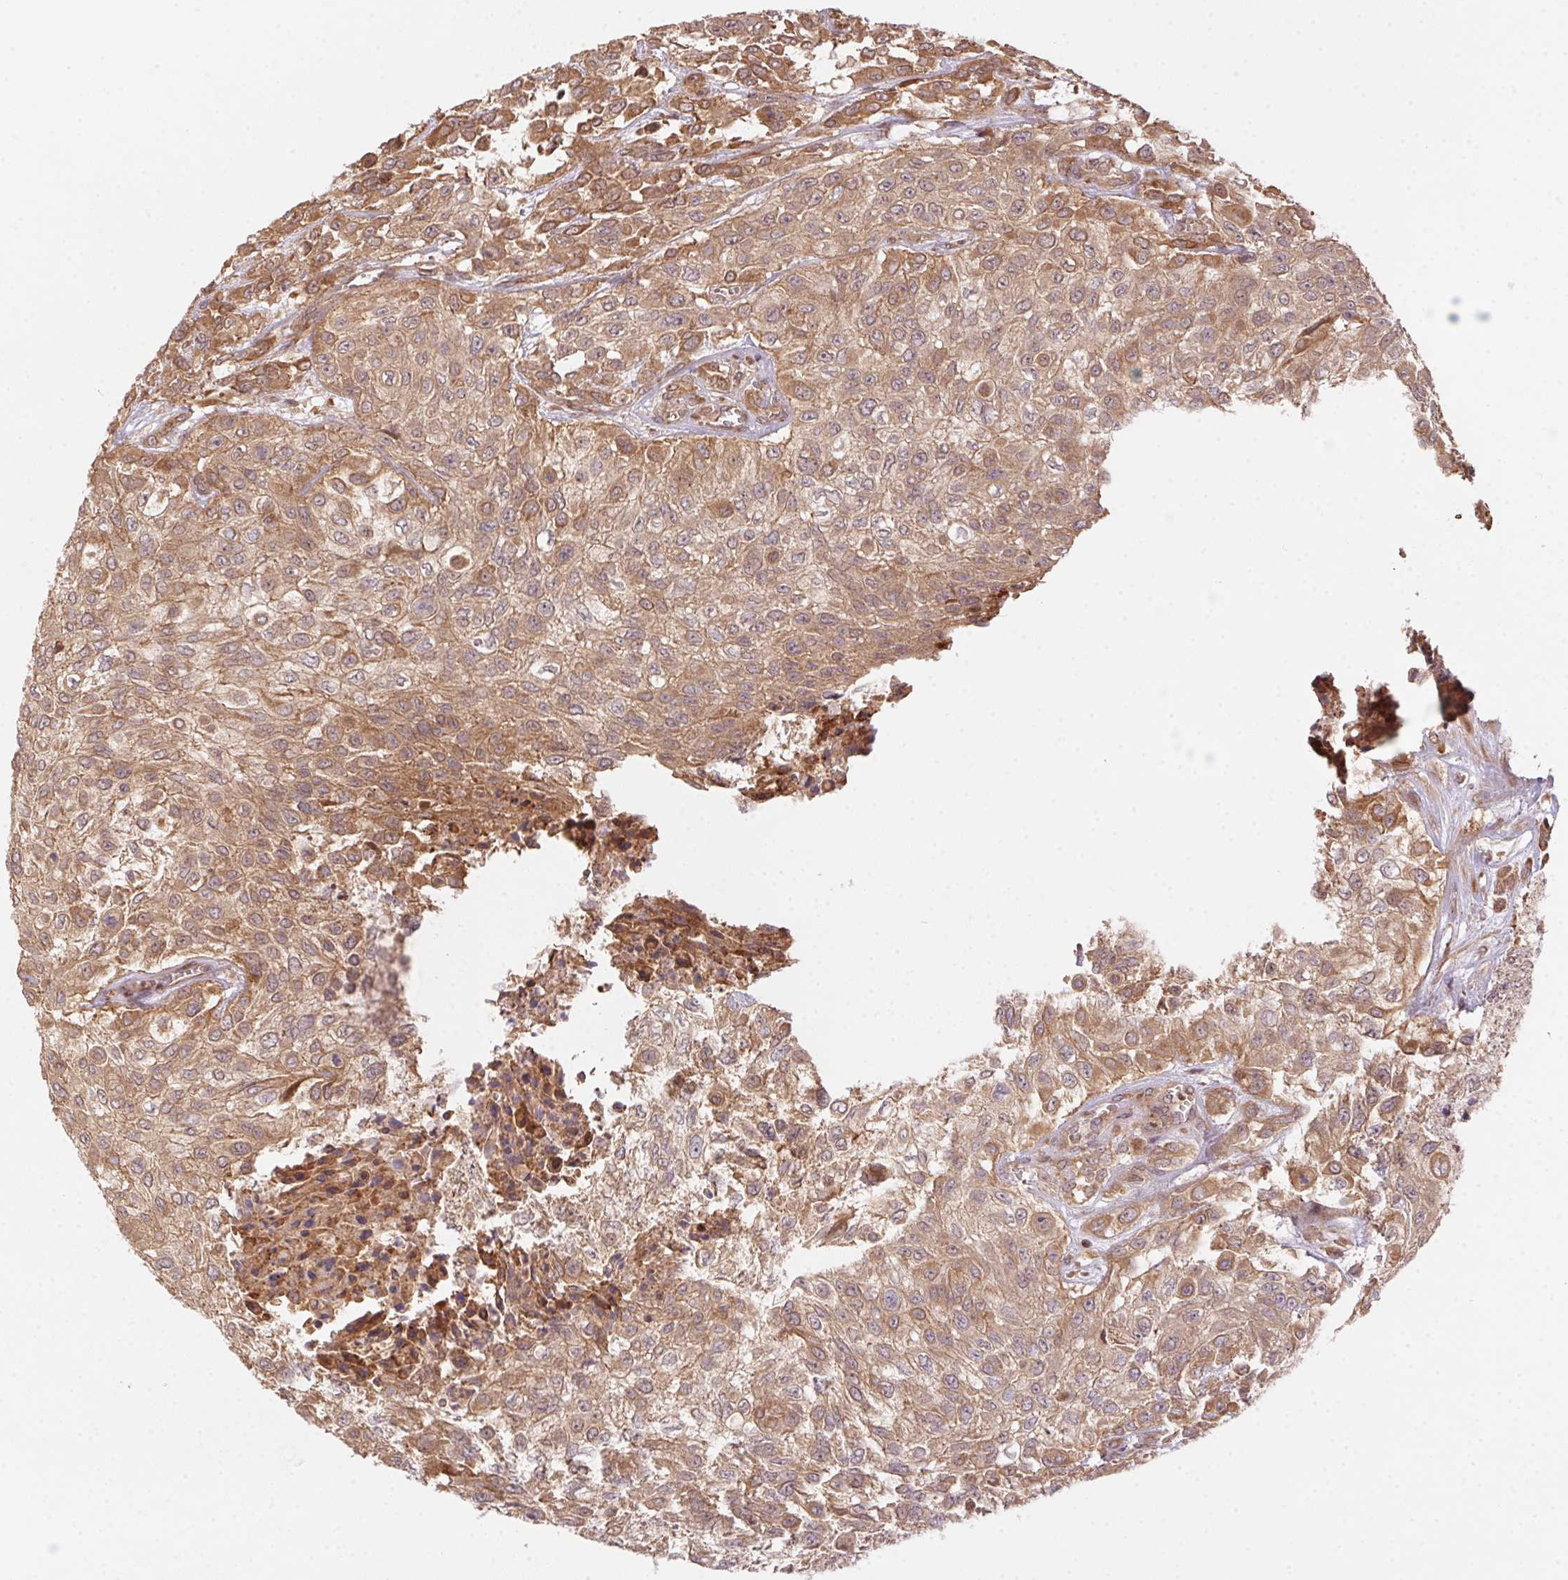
{"staining": {"intensity": "moderate", "quantity": ">75%", "location": "cytoplasmic/membranous"}, "tissue": "urothelial cancer", "cell_type": "Tumor cells", "image_type": "cancer", "snomed": [{"axis": "morphology", "description": "Urothelial carcinoma, High grade"}, {"axis": "topography", "description": "Urinary bladder"}], "caption": "Urothelial carcinoma (high-grade) stained for a protein shows moderate cytoplasmic/membranous positivity in tumor cells. Nuclei are stained in blue.", "gene": "MEX3D", "patient": {"sex": "male", "age": 57}}